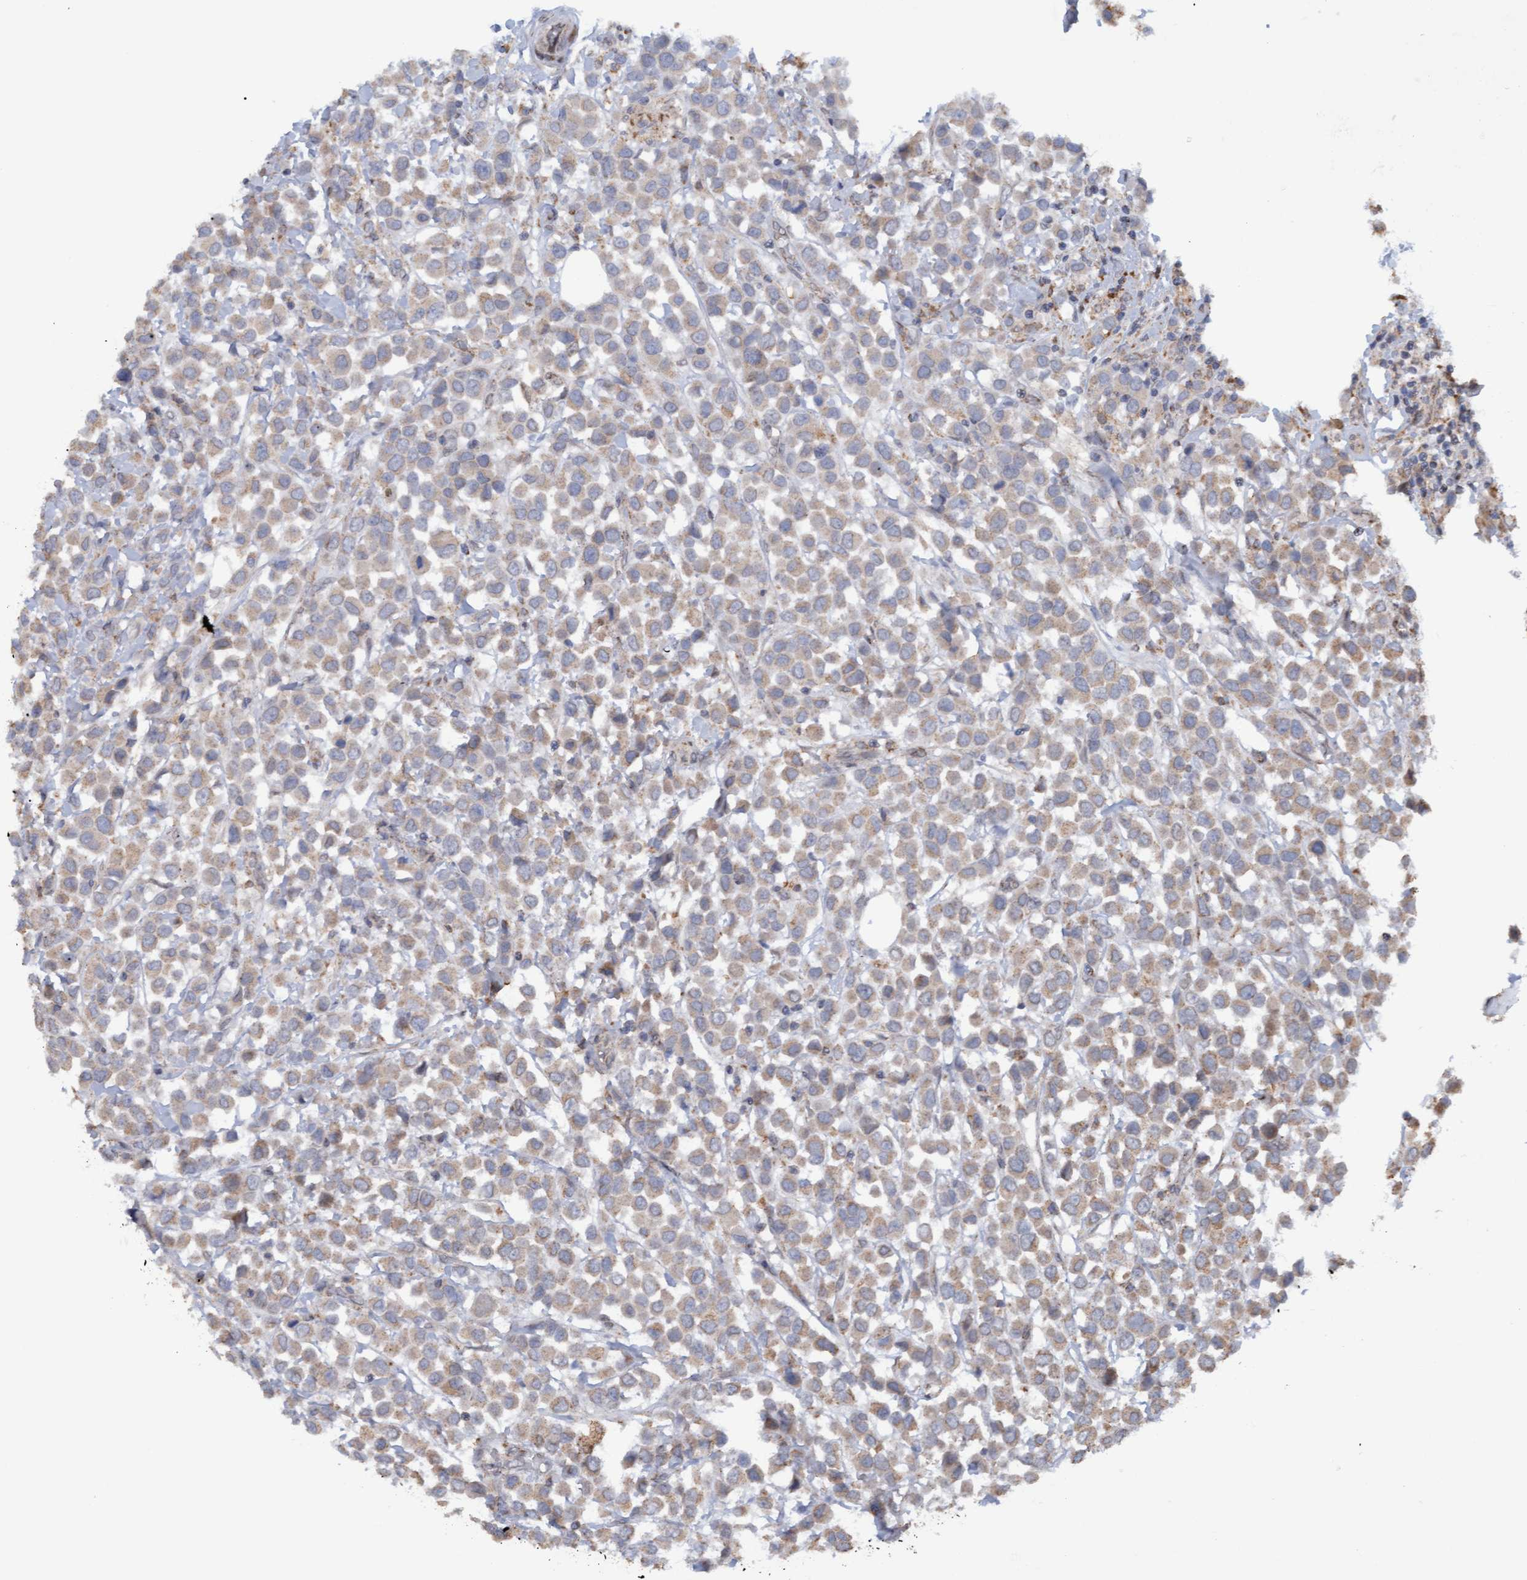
{"staining": {"intensity": "weak", "quantity": "<25%", "location": "cytoplasmic/membranous"}, "tissue": "breast cancer", "cell_type": "Tumor cells", "image_type": "cancer", "snomed": [{"axis": "morphology", "description": "Duct carcinoma"}, {"axis": "topography", "description": "Breast"}], "caption": "The IHC photomicrograph has no significant expression in tumor cells of breast cancer tissue.", "gene": "MGLL", "patient": {"sex": "female", "age": 61}}